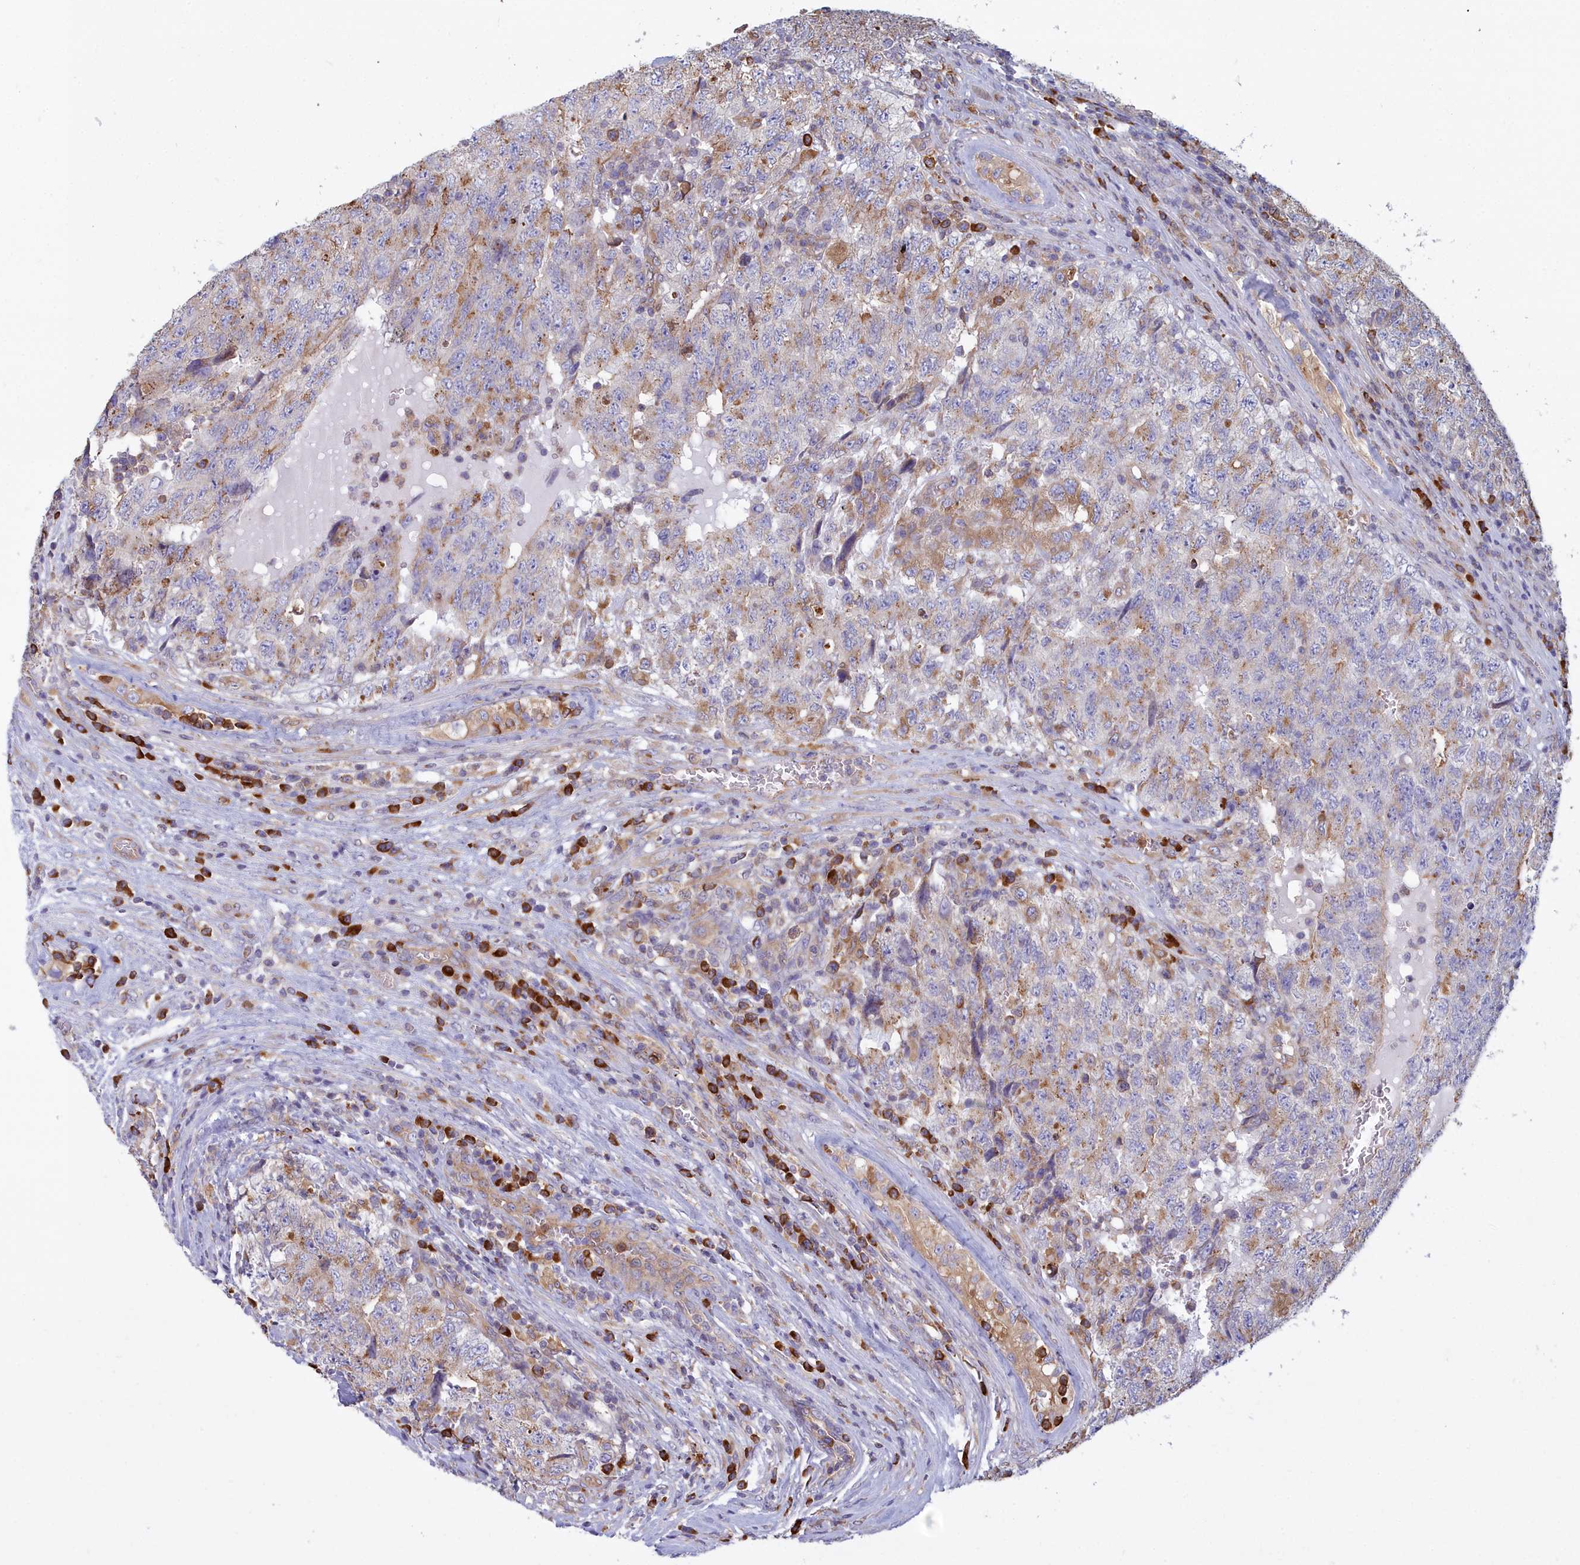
{"staining": {"intensity": "moderate", "quantity": "25%-75%", "location": "cytoplasmic/membranous"}, "tissue": "testis cancer", "cell_type": "Tumor cells", "image_type": "cancer", "snomed": [{"axis": "morphology", "description": "Carcinoma, Embryonal, NOS"}, {"axis": "topography", "description": "Testis"}], "caption": "DAB (3,3'-diaminobenzidine) immunohistochemical staining of testis embryonal carcinoma shows moderate cytoplasmic/membranous protein staining in approximately 25%-75% of tumor cells.", "gene": "HM13", "patient": {"sex": "male", "age": 34}}